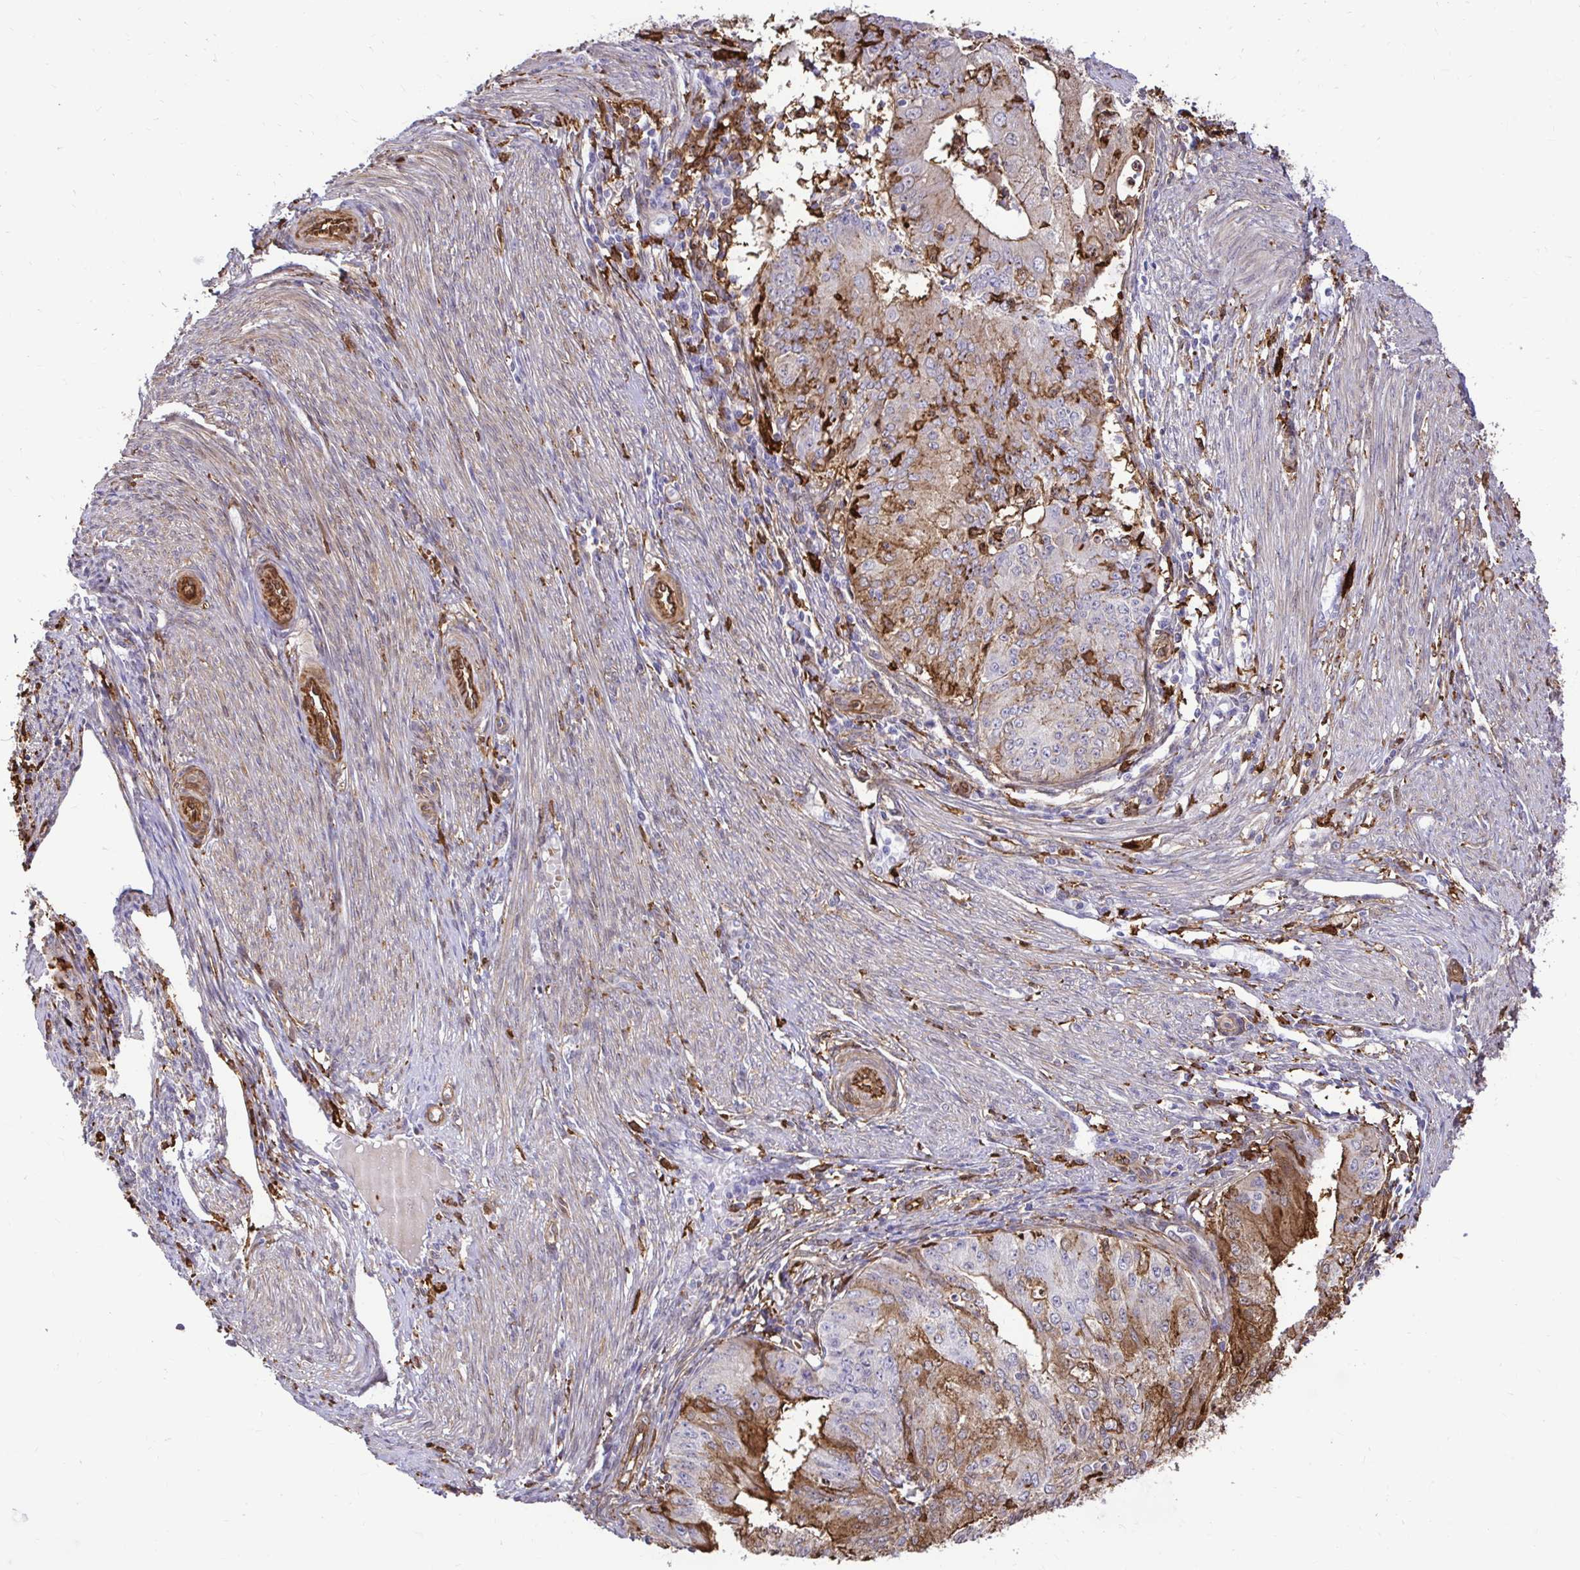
{"staining": {"intensity": "moderate", "quantity": "25%-75%", "location": "cytoplasmic/membranous"}, "tissue": "endometrial cancer", "cell_type": "Tumor cells", "image_type": "cancer", "snomed": [{"axis": "morphology", "description": "Adenocarcinoma, NOS"}, {"axis": "topography", "description": "Endometrium"}], "caption": "Endometrial cancer stained with immunohistochemistry displays moderate cytoplasmic/membranous staining in about 25%-75% of tumor cells.", "gene": "GSN", "patient": {"sex": "female", "age": 50}}